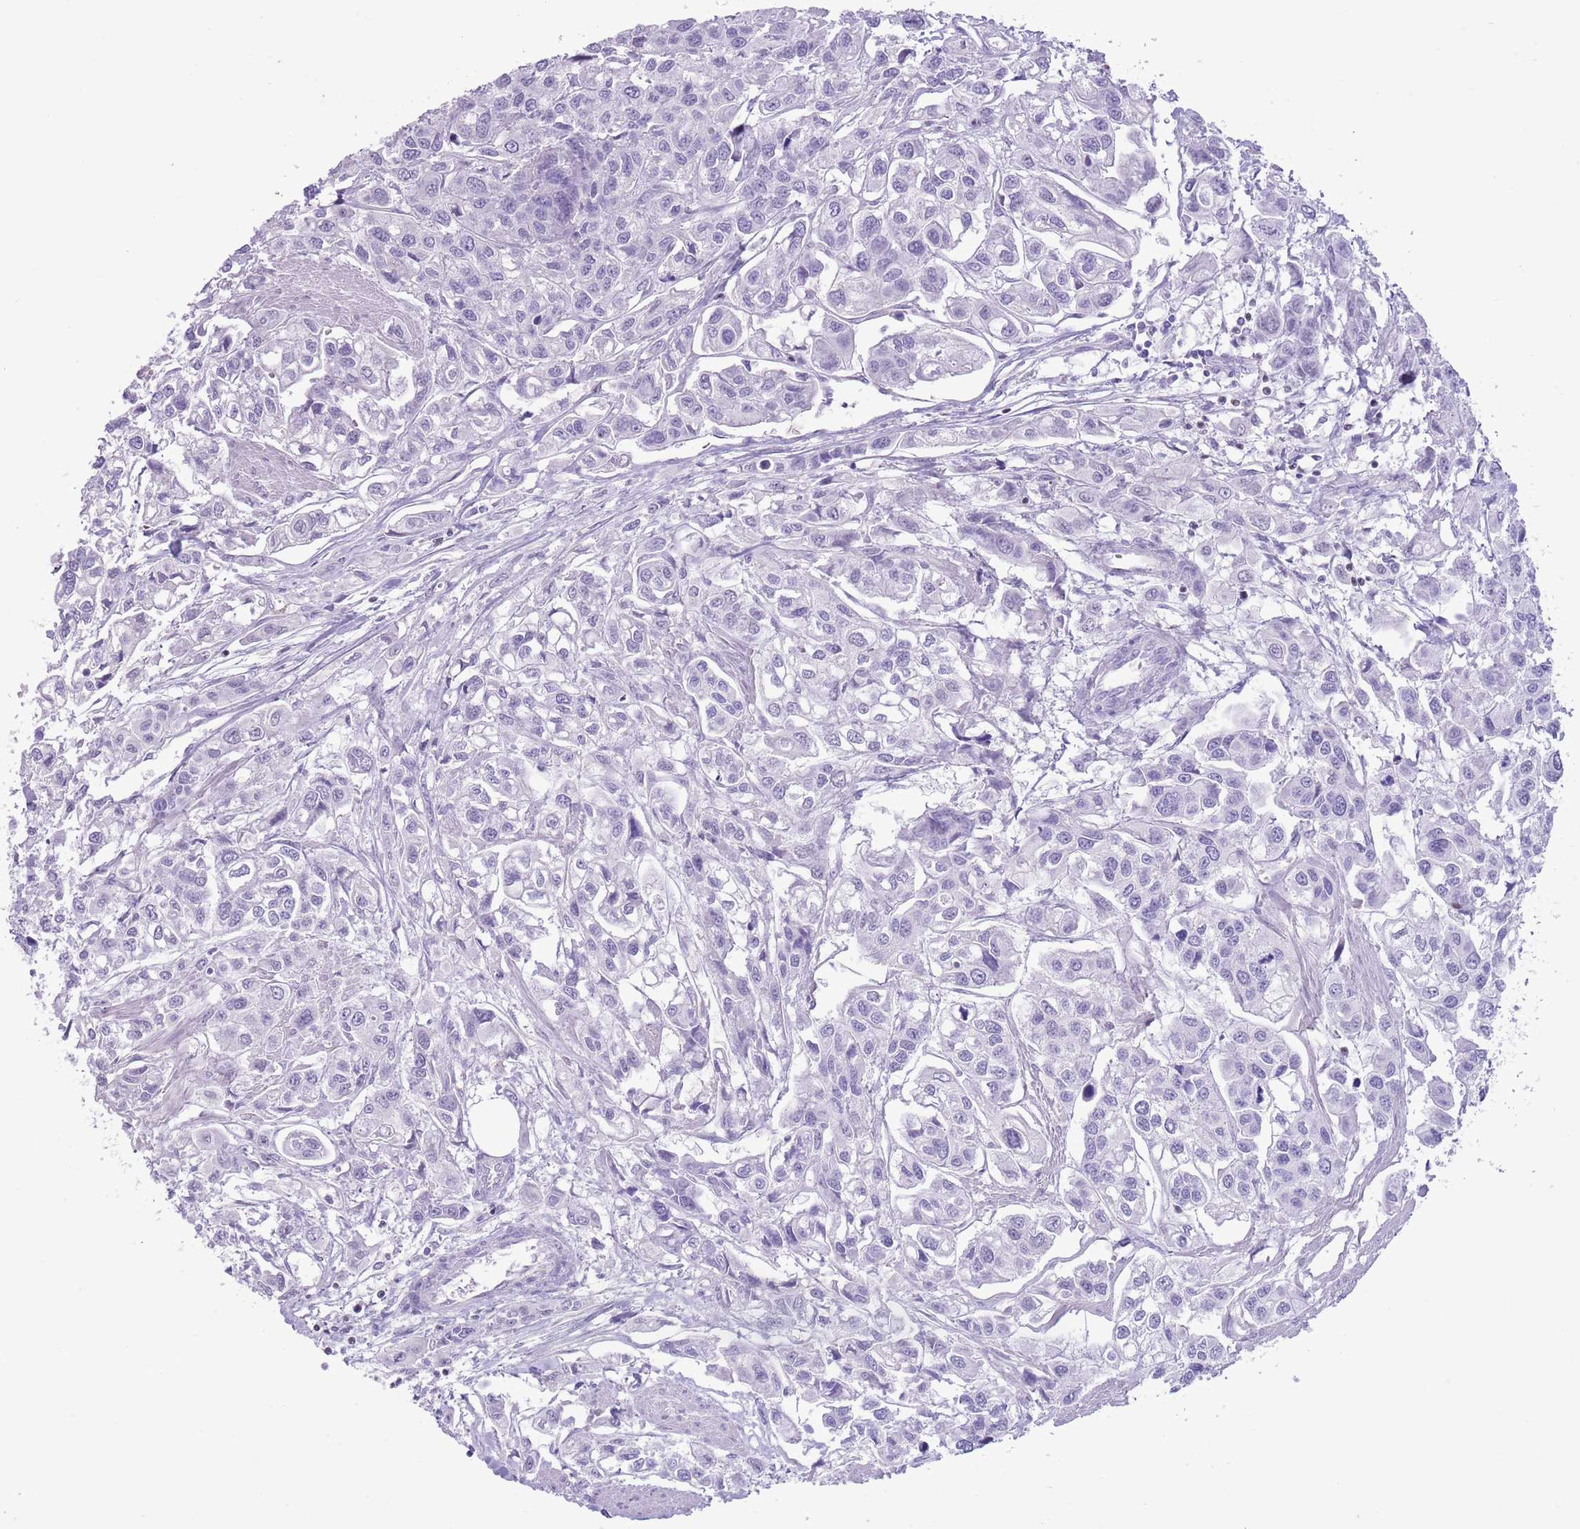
{"staining": {"intensity": "negative", "quantity": "none", "location": "none"}, "tissue": "urothelial cancer", "cell_type": "Tumor cells", "image_type": "cancer", "snomed": [{"axis": "morphology", "description": "Urothelial carcinoma, High grade"}, {"axis": "topography", "description": "Urinary bladder"}], "caption": "This is a image of immunohistochemistry (IHC) staining of urothelial carcinoma (high-grade), which shows no expression in tumor cells. (DAB (3,3'-diaminobenzidine) immunohistochemistry (IHC) with hematoxylin counter stain).", "gene": "BCL11B", "patient": {"sex": "male", "age": 67}}